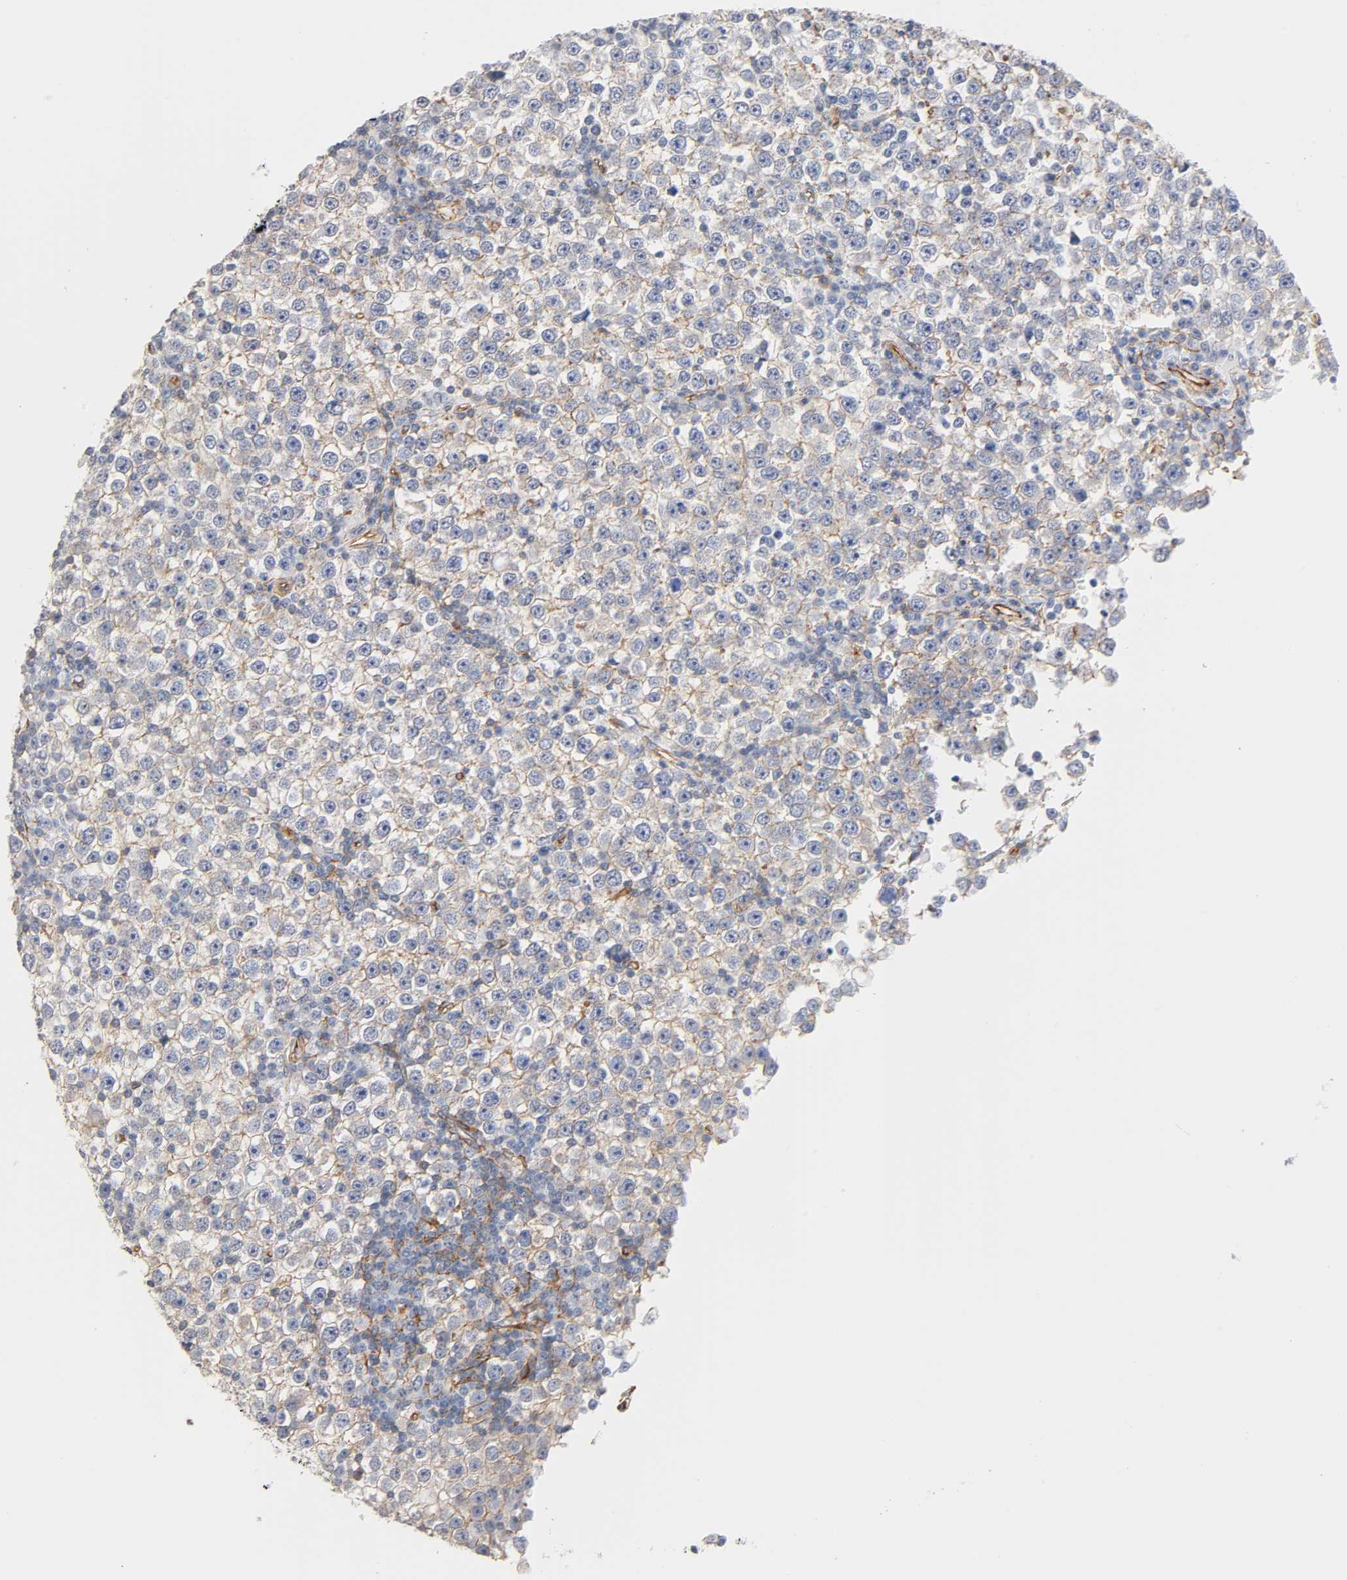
{"staining": {"intensity": "weak", "quantity": ">75%", "location": "cytoplasmic/membranous"}, "tissue": "testis cancer", "cell_type": "Tumor cells", "image_type": "cancer", "snomed": [{"axis": "morphology", "description": "Seminoma, NOS"}, {"axis": "topography", "description": "Testis"}], "caption": "Weak cytoplasmic/membranous positivity for a protein is seen in approximately >75% of tumor cells of testis cancer (seminoma) using IHC.", "gene": "SPTAN1", "patient": {"sex": "male", "age": 65}}